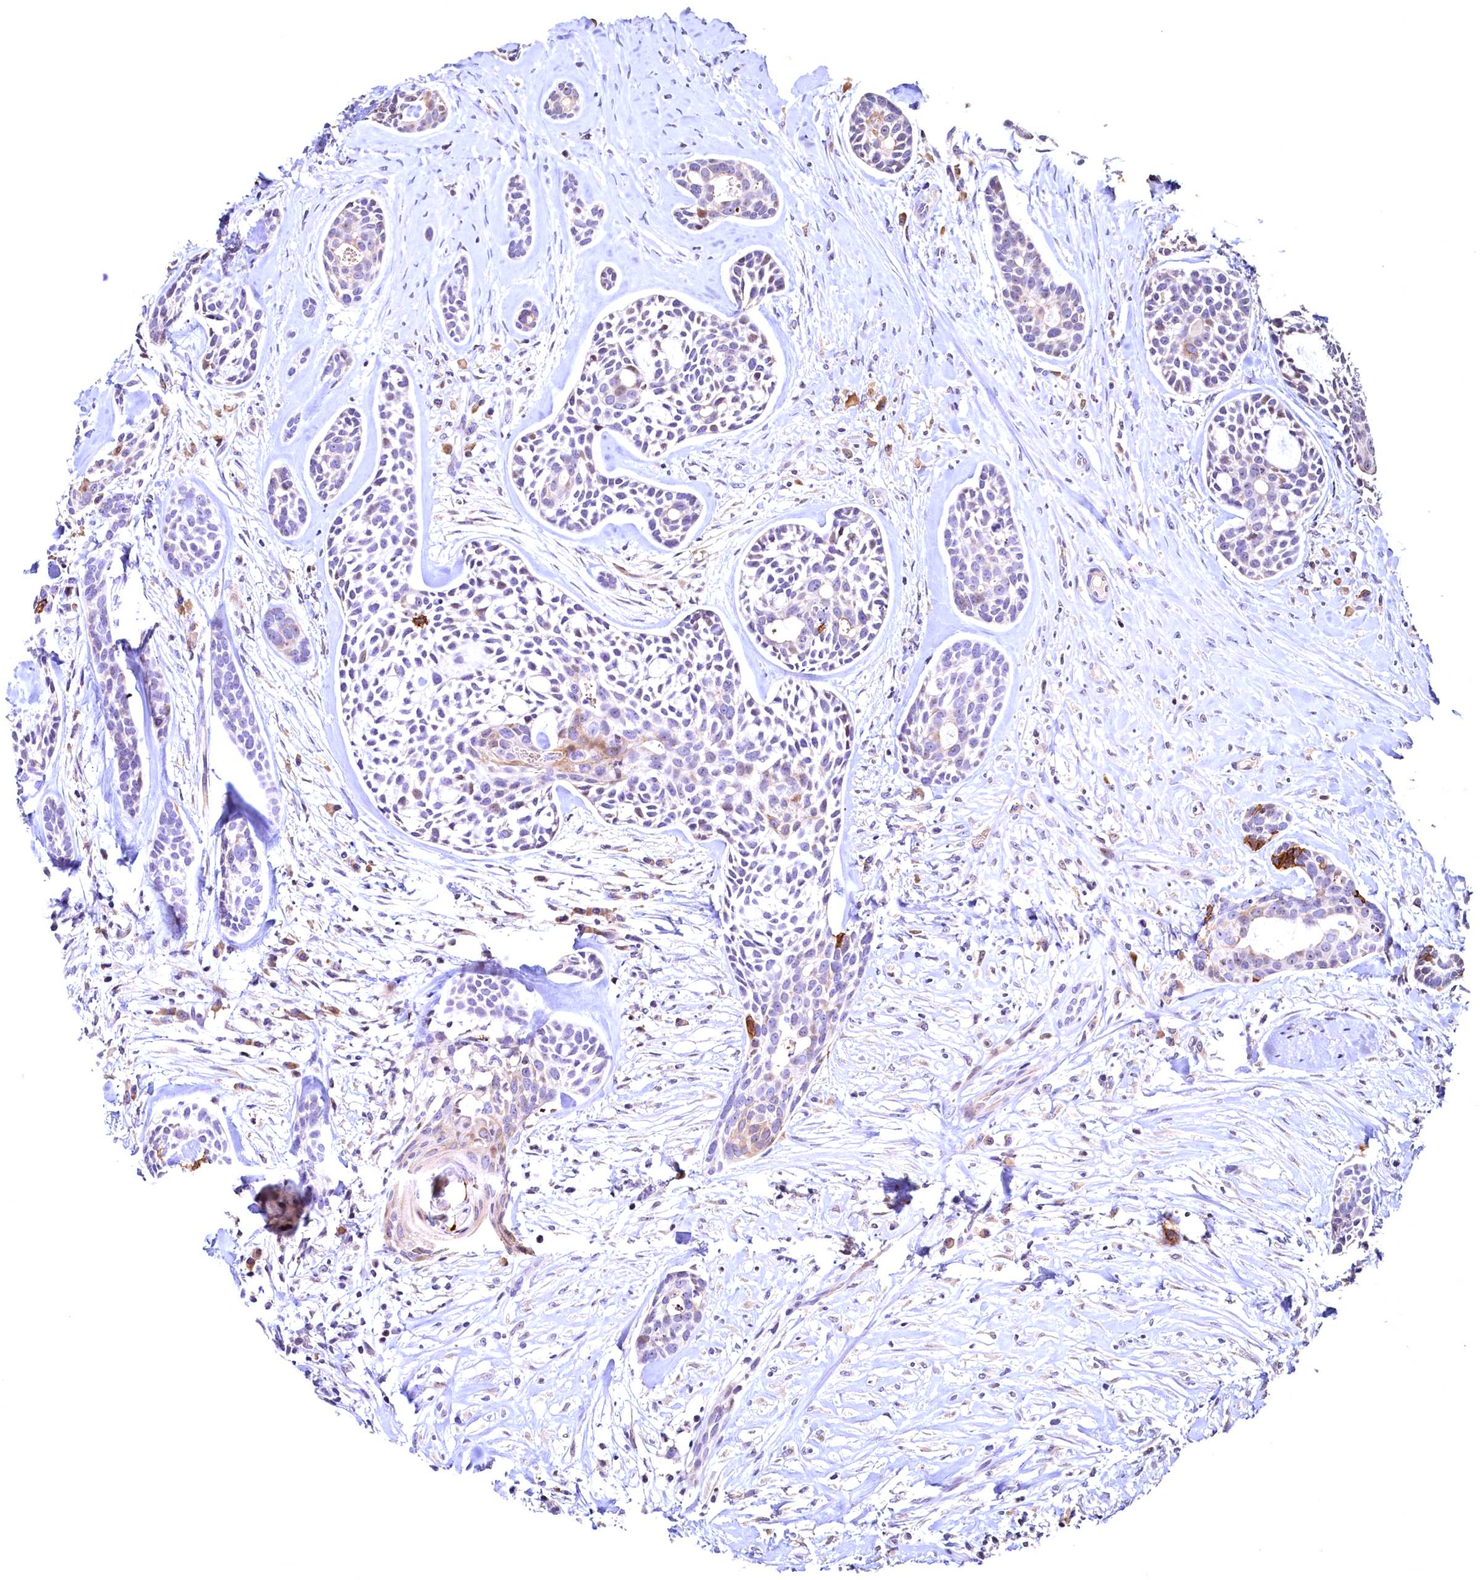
{"staining": {"intensity": "negative", "quantity": "none", "location": "none"}, "tissue": "head and neck cancer", "cell_type": "Tumor cells", "image_type": "cancer", "snomed": [{"axis": "morphology", "description": "Adenocarcinoma, NOS"}, {"axis": "topography", "description": "Subcutis"}, {"axis": "topography", "description": "Head-Neck"}], "caption": "Immunohistochemistry micrograph of neoplastic tissue: human adenocarcinoma (head and neck) stained with DAB reveals no significant protein expression in tumor cells.", "gene": "LATS2", "patient": {"sex": "female", "age": 73}}